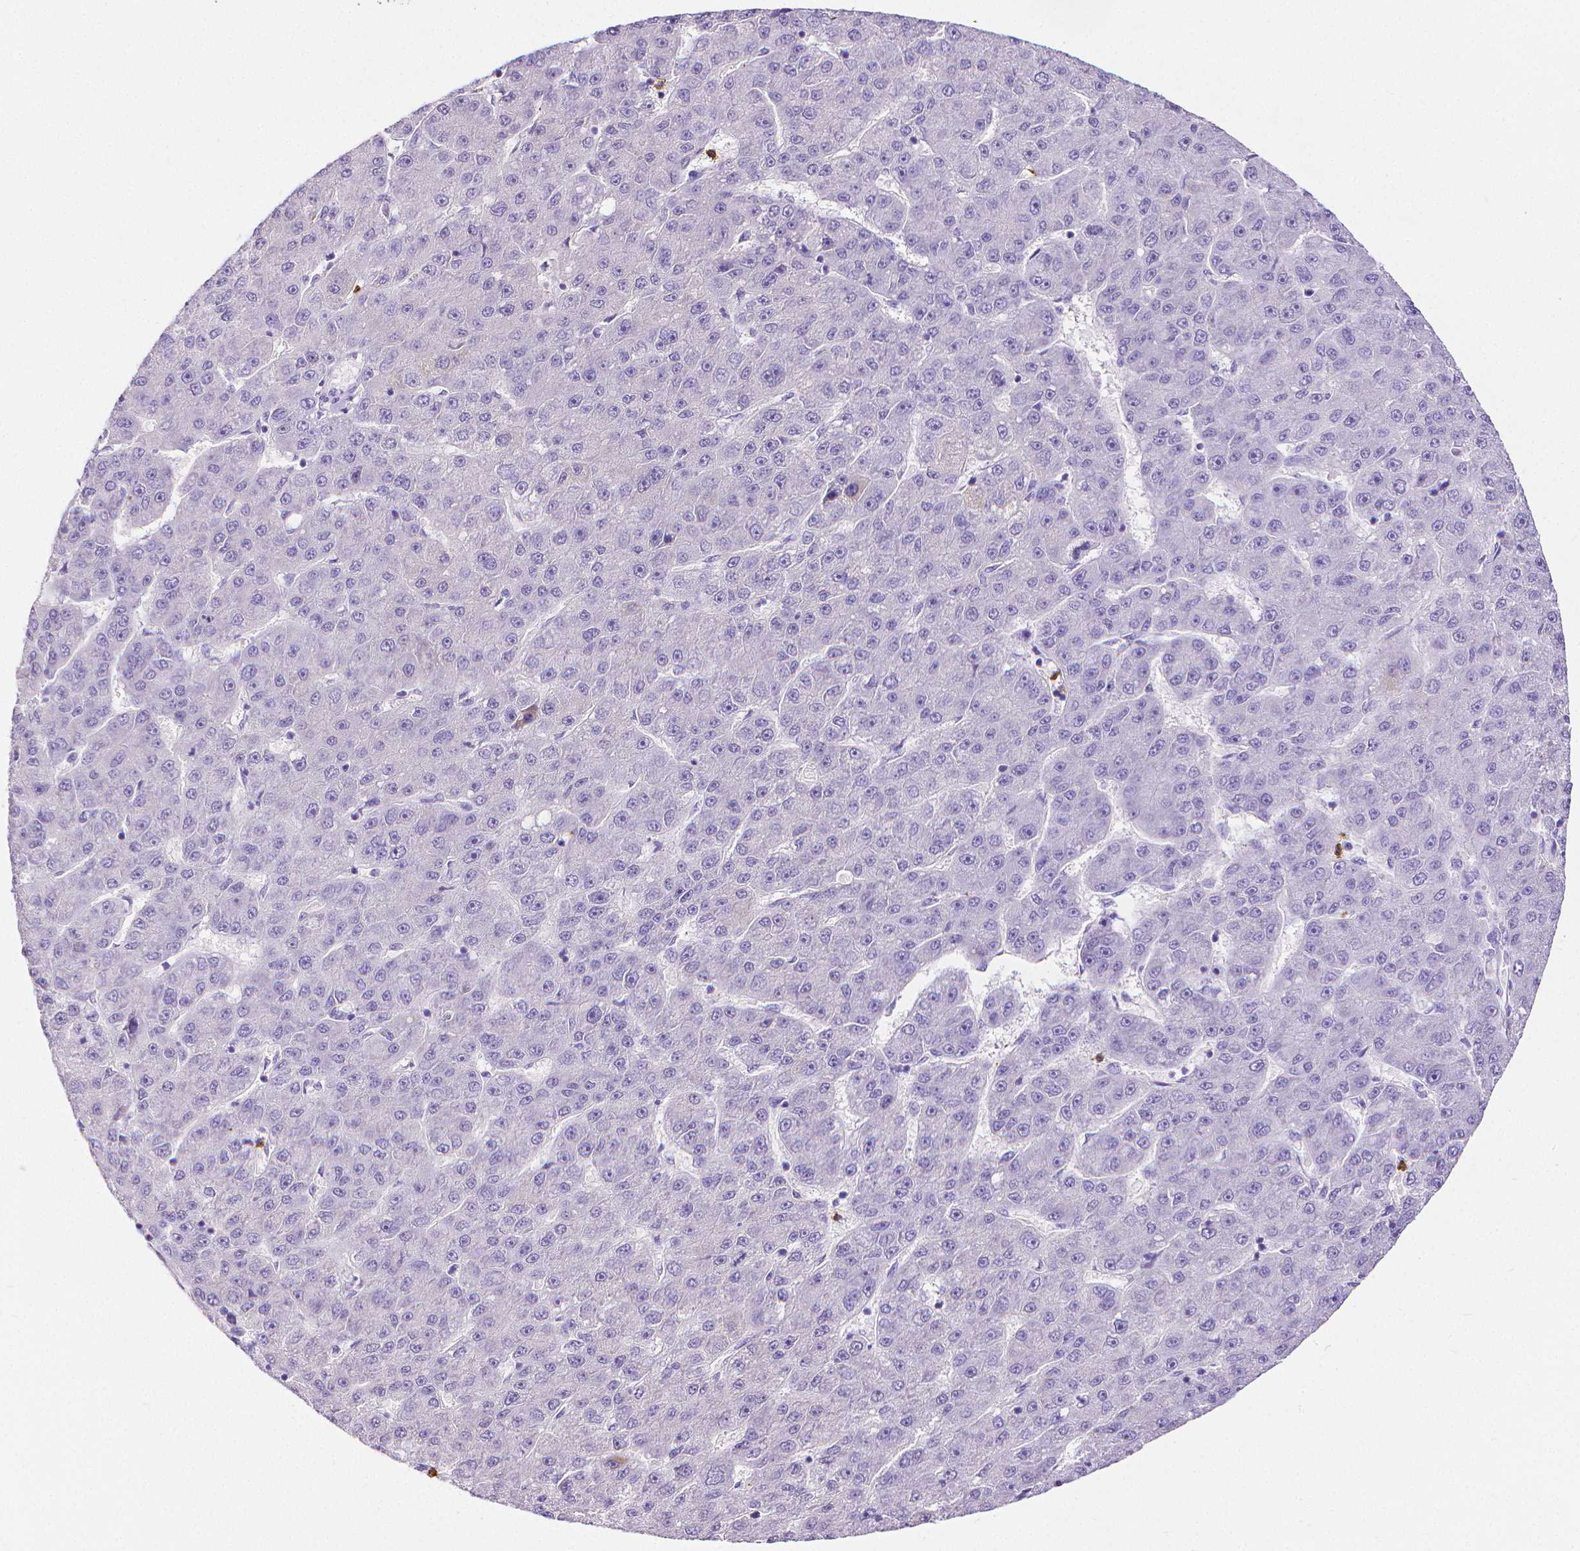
{"staining": {"intensity": "negative", "quantity": "none", "location": "none"}, "tissue": "liver cancer", "cell_type": "Tumor cells", "image_type": "cancer", "snomed": [{"axis": "morphology", "description": "Carcinoma, Hepatocellular, NOS"}, {"axis": "topography", "description": "Liver"}], "caption": "Histopathology image shows no protein expression in tumor cells of liver cancer tissue.", "gene": "MMP9", "patient": {"sex": "male", "age": 67}}